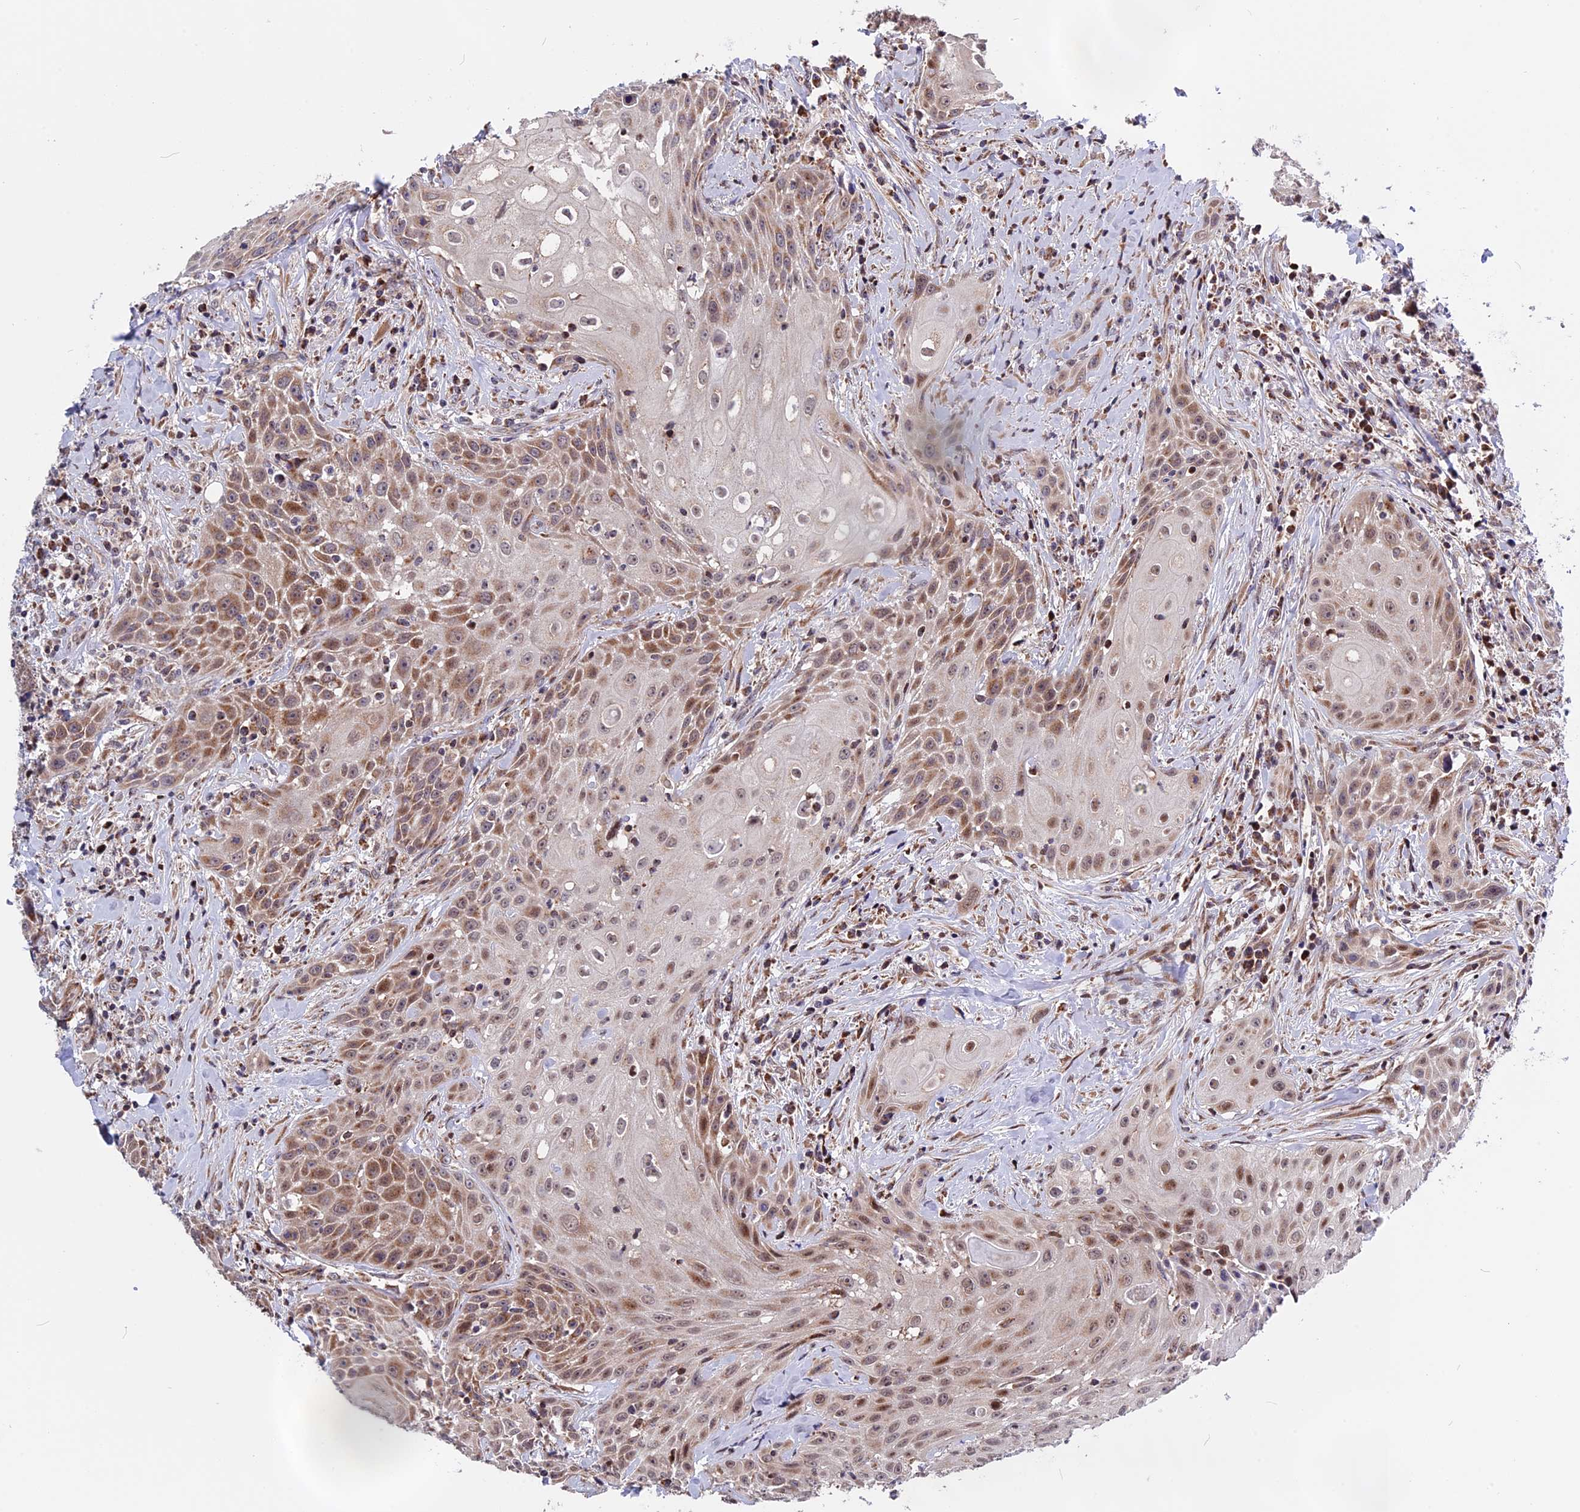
{"staining": {"intensity": "moderate", "quantity": ">75%", "location": "cytoplasmic/membranous"}, "tissue": "head and neck cancer", "cell_type": "Tumor cells", "image_type": "cancer", "snomed": [{"axis": "morphology", "description": "Squamous cell carcinoma, NOS"}, {"axis": "topography", "description": "Oral tissue"}, {"axis": "topography", "description": "Head-Neck"}], "caption": "Immunohistochemical staining of head and neck cancer exhibits medium levels of moderate cytoplasmic/membranous positivity in about >75% of tumor cells.", "gene": "FAM174C", "patient": {"sex": "female", "age": 82}}